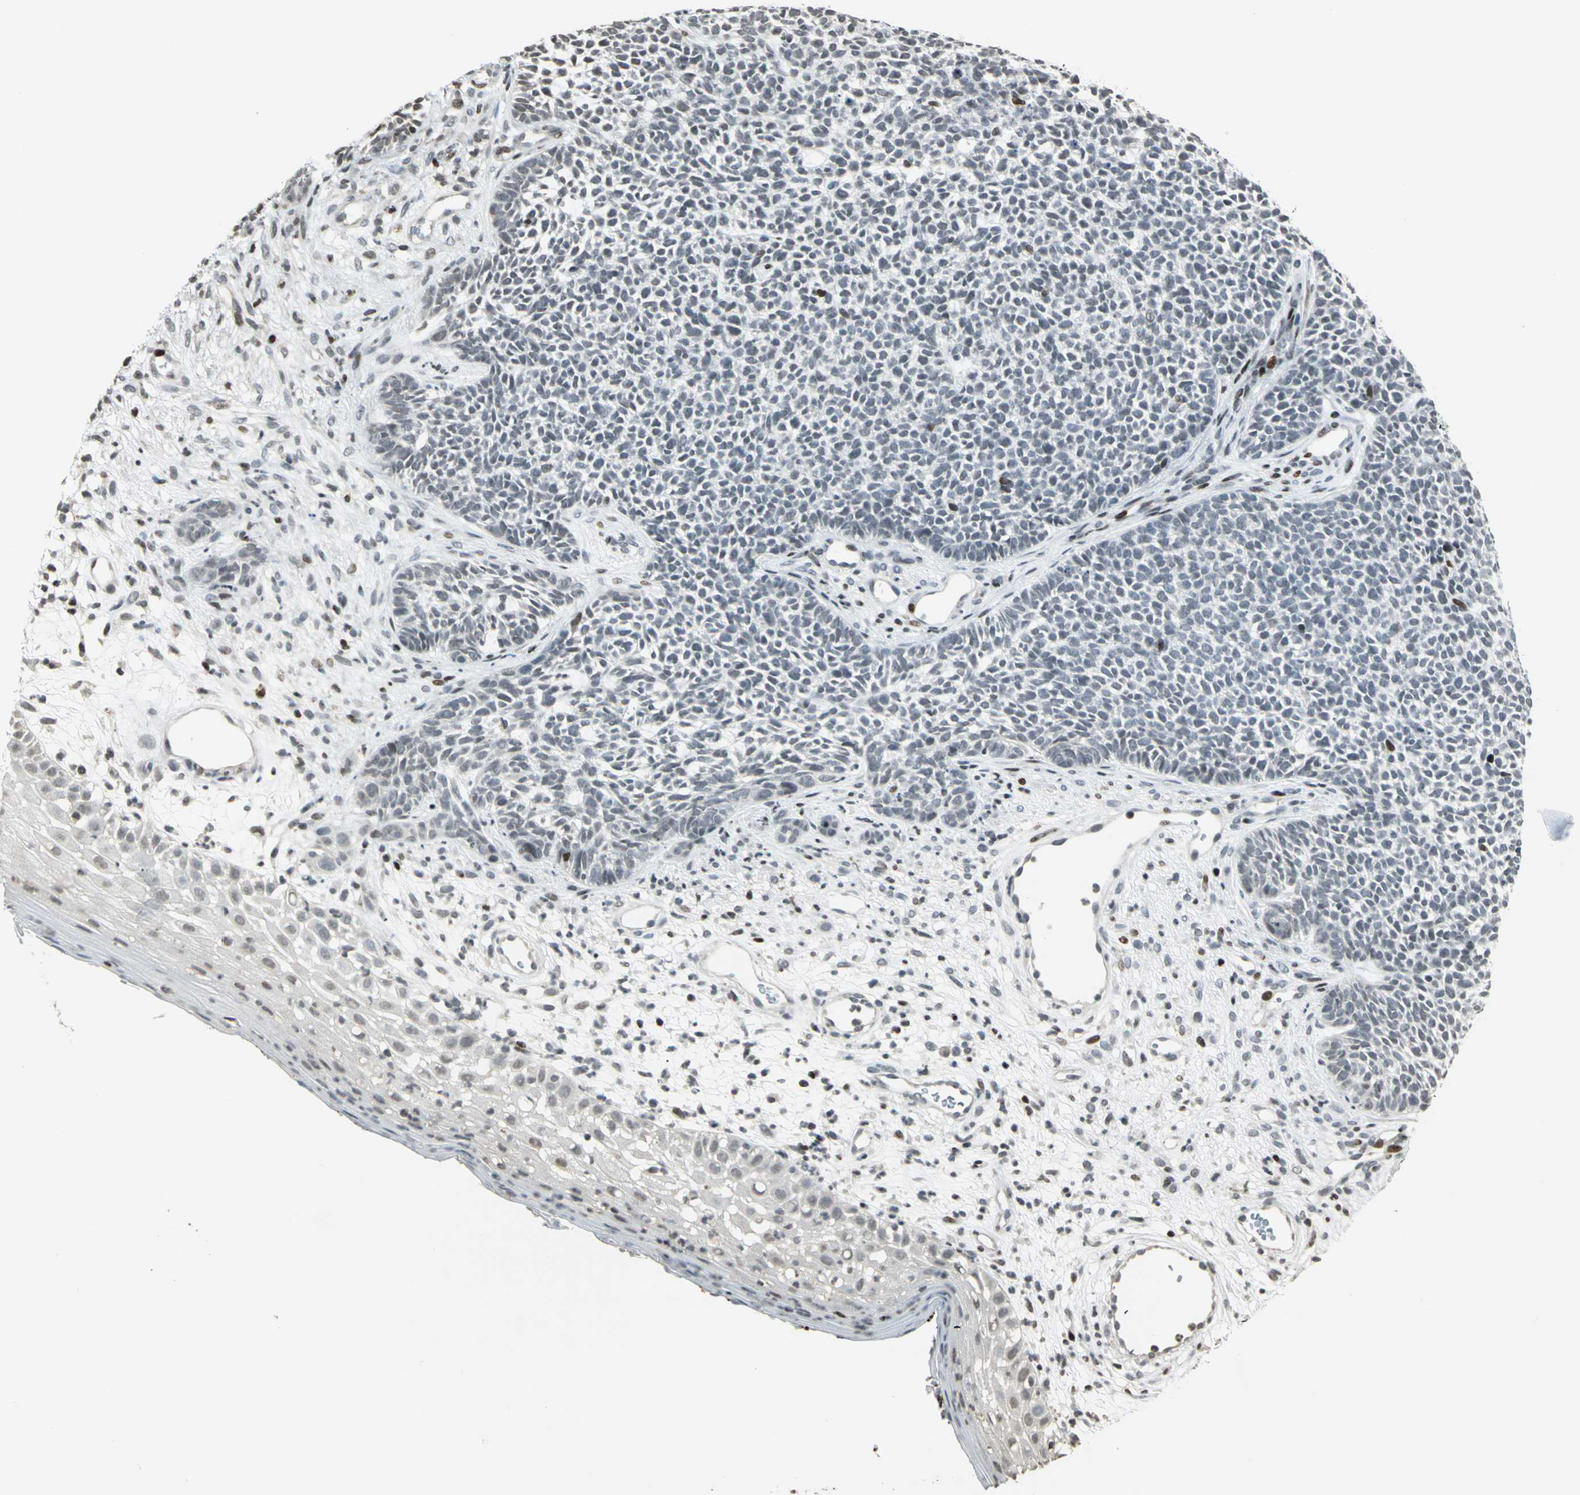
{"staining": {"intensity": "negative", "quantity": "none", "location": "none"}, "tissue": "skin cancer", "cell_type": "Tumor cells", "image_type": "cancer", "snomed": [{"axis": "morphology", "description": "Basal cell carcinoma"}, {"axis": "topography", "description": "Skin"}], "caption": "High power microscopy histopathology image of an IHC image of skin cancer, revealing no significant expression in tumor cells.", "gene": "KDM1A", "patient": {"sex": "female", "age": 84}}